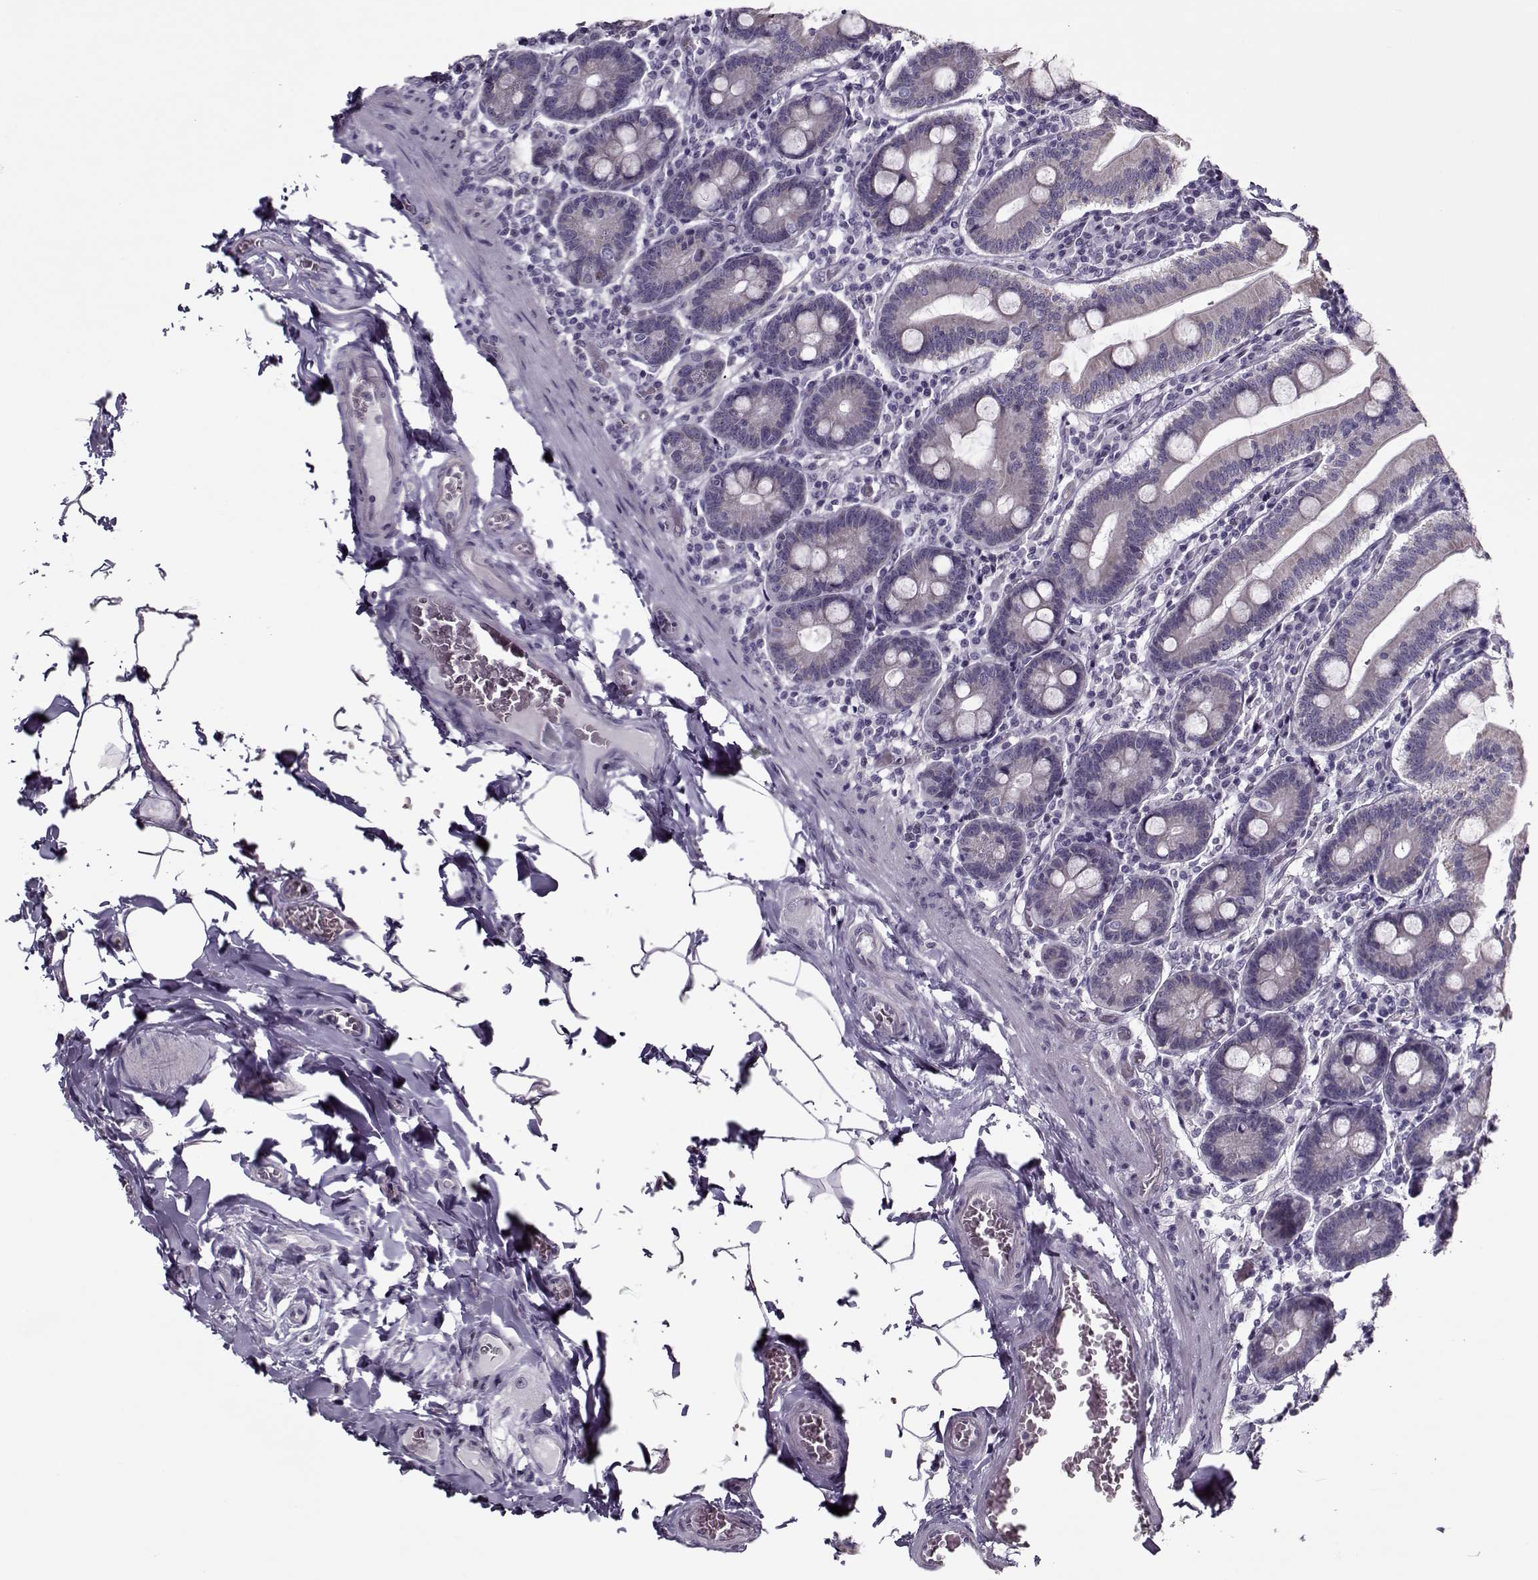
{"staining": {"intensity": "negative", "quantity": "none", "location": "none"}, "tissue": "small intestine", "cell_type": "Glandular cells", "image_type": "normal", "snomed": [{"axis": "morphology", "description": "Normal tissue, NOS"}, {"axis": "topography", "description": "Small intestine"}], "caption": "IHC micrograph of normal human small intestine stained for a protein (brown), which displays no positivity in glandular cells. (Brightfield microscopy of DAB (3,3'-diaminobenzidine) immunohistochemistry (IHC) at high magnification).", "gene": "CIBAR1", "patient": {"sex": "male", "age": 37}}